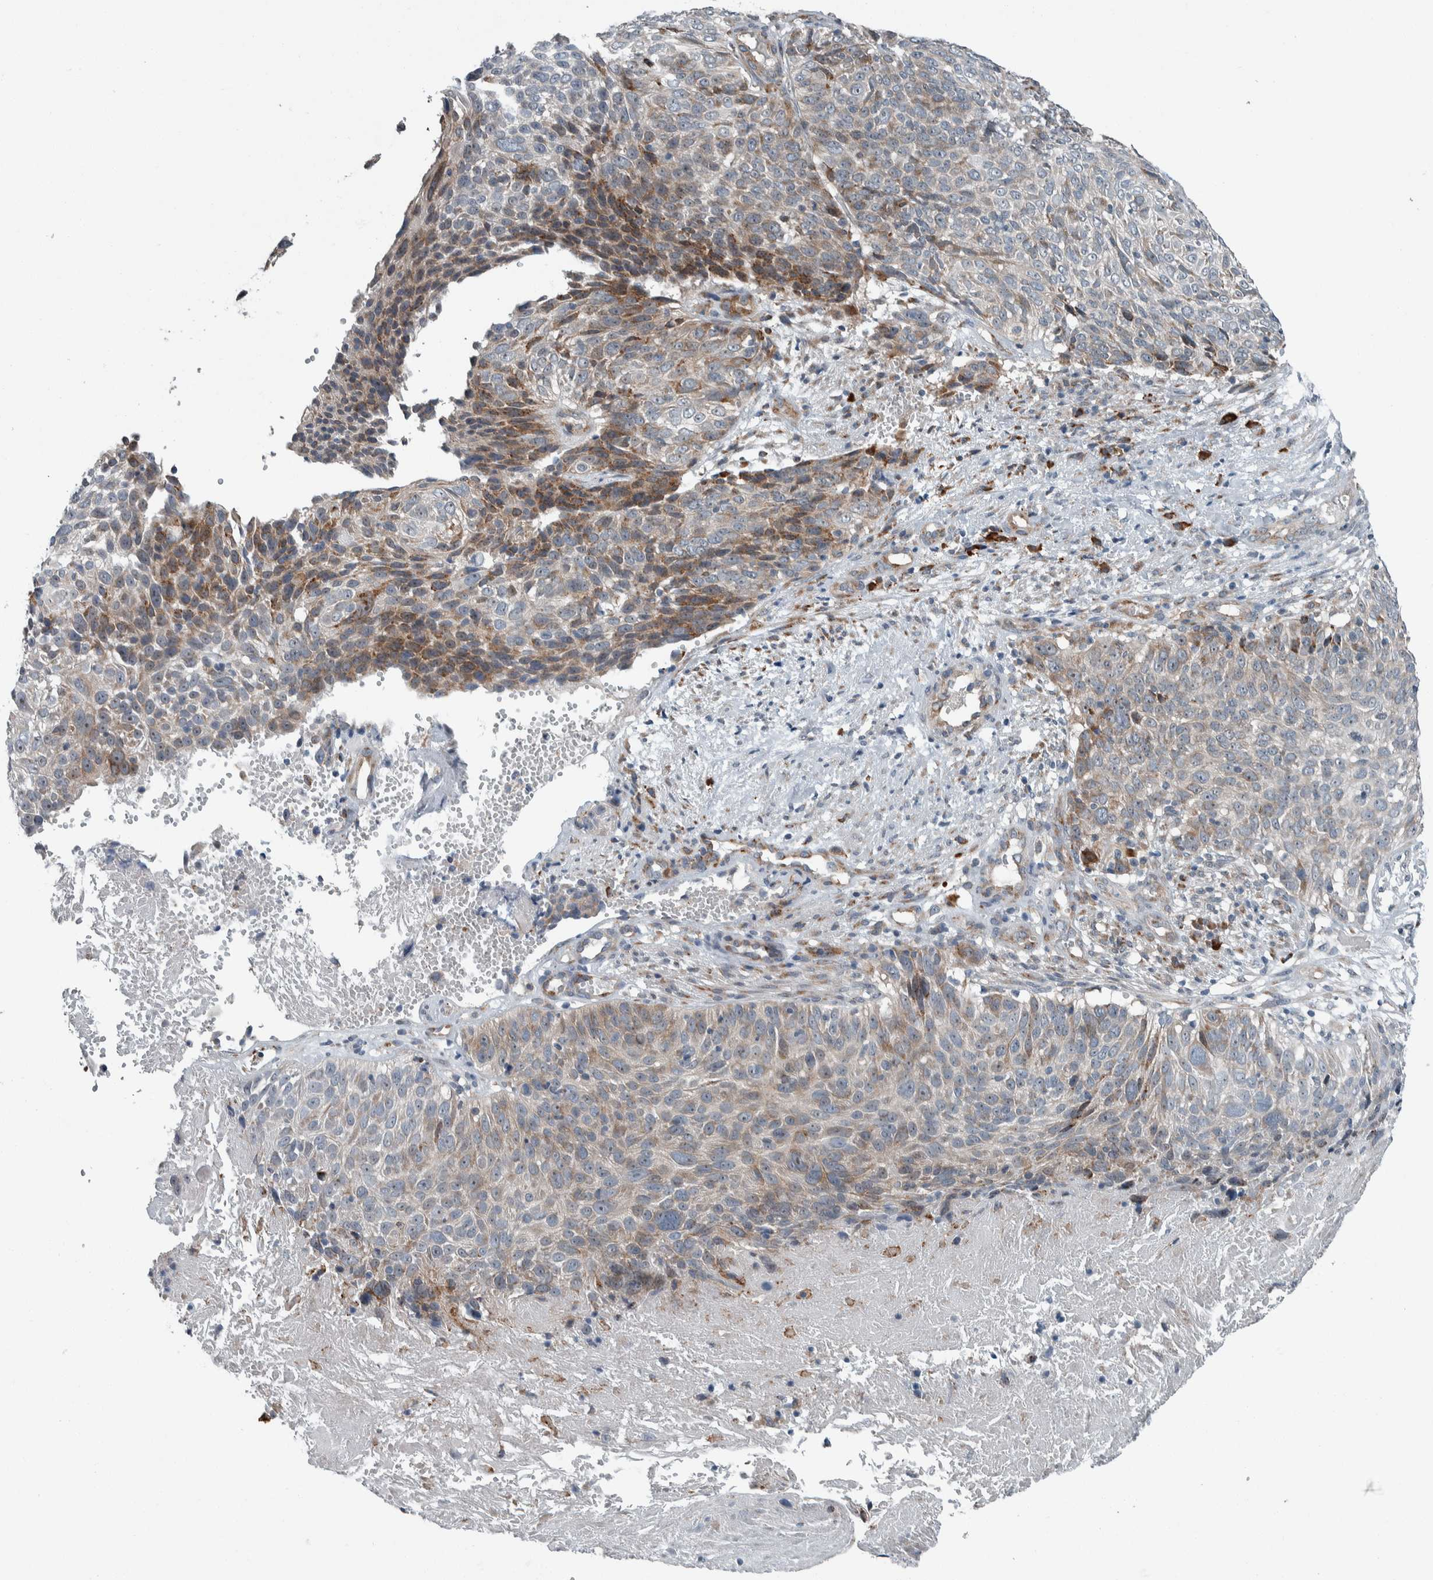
{"staining": {"intensity": "moderate", "quantity": "<25%", "location": "cytoplasmic/membranous"}, "tissue": "cervical cancer", "cell_type": "Tumor cells", "image_type": "cancer", "snomed": [{"axis": "morphology", "description": "Squamous cell carcinoma, NOS"}, {"axis": "topography", "description": "Cervix"}], "caption": "This histopathology image exhibits cervical cancer stained with immunohistochemistry to label a protein in brown. The cytoplasmic/membranous of tumor cells show moderate positivity for the protein. Nuclei are counter-stained blue.", "gene": "USP25", "patient": {"sex": "female", "age": 74}}